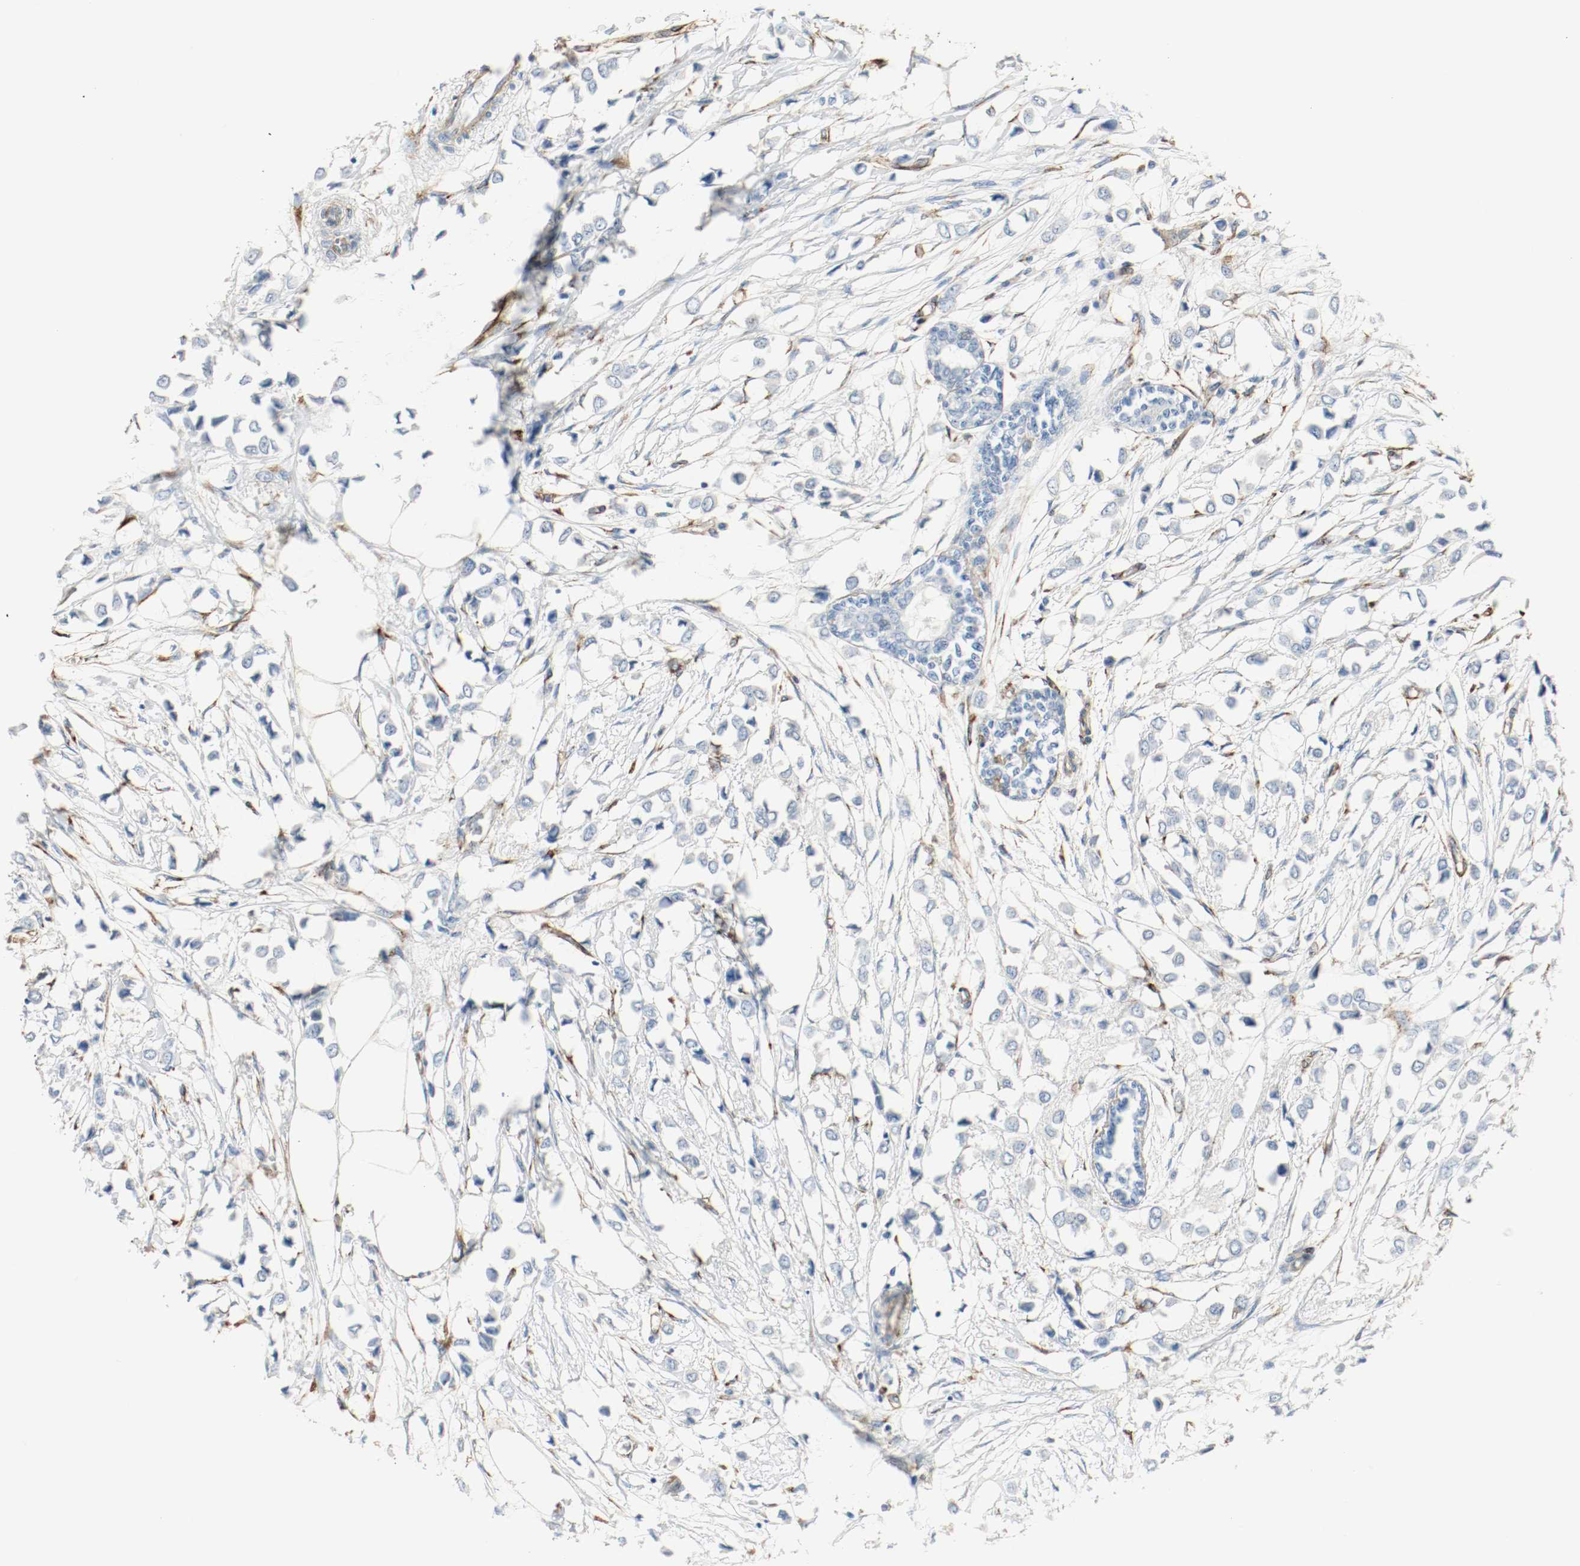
{"staining": {"intensity": "negative", "quantity": "none", "location": "none"}, "tissue": "breast cancer", "cell_type": "Tumor cells", "image_type": "cancer", "snomed": [{"axis": "morphology", "description": "Lobular carcinoma"}, {"axis": "topography", "description": "Breast"}], "caption": "IHC of human lobular carcinoma (breast) exhibits no staining in tumor cells.", "gene": "LAMB1", "patient": {"sex": "female", "age": 51}}